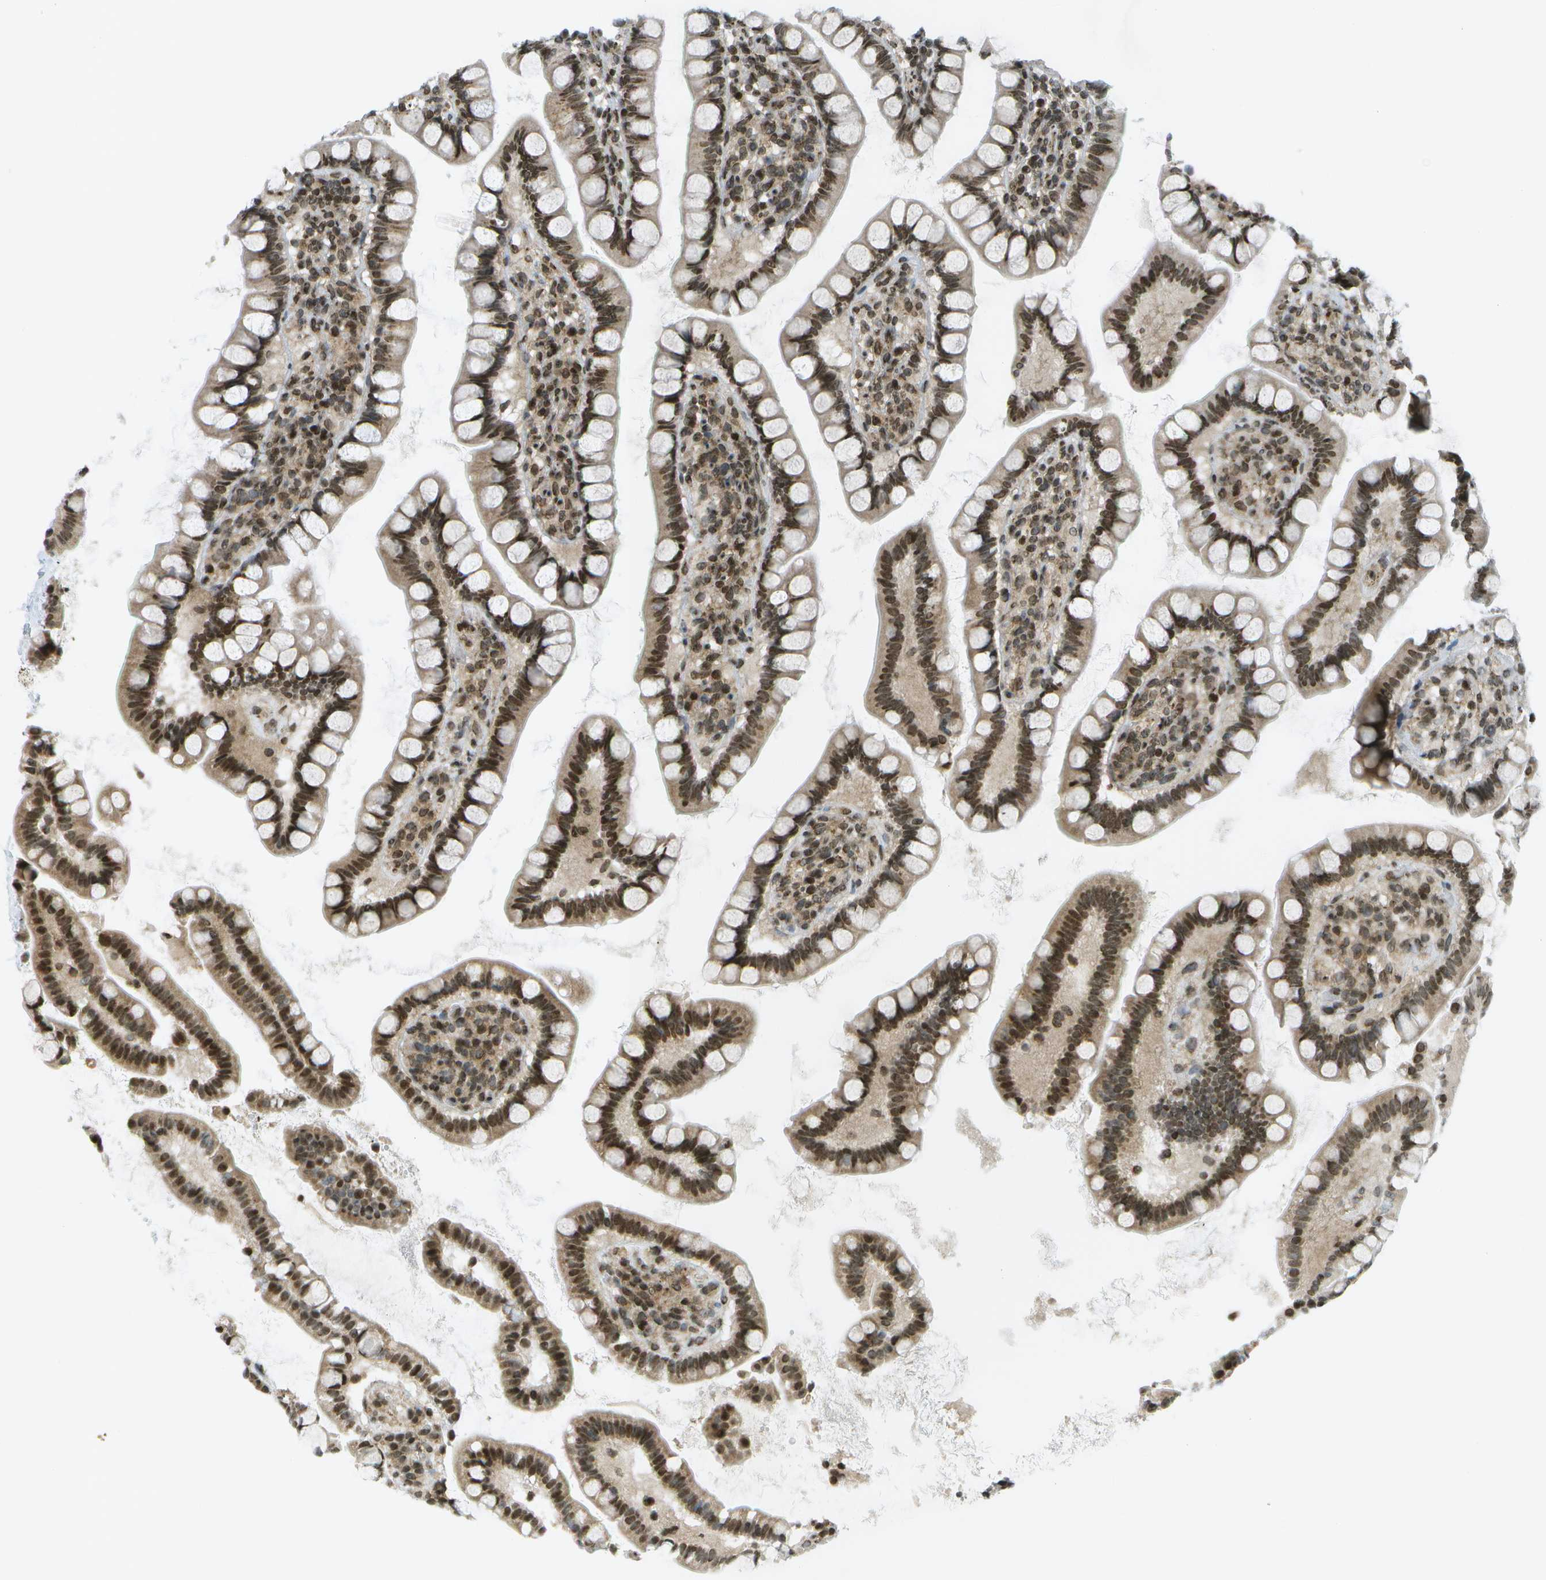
{"staining": {"intensity": "moderate", "quantity": ">75%", "location": "cytoplasmic/membranous,nuclear"}, "tissue": "small intestine", "cell_type": "Glandular cells", "image_type": "normal", "snomed": [{"axis": "morphology", "description": "Normal tissue, NOS"}, {"axis": "topography", "description": "Small intestine"}], "caption": "Immunohistochemistry of normal small intestine reveals medium levels of moderate cytoplasmic/membranous,nuclear positivity in about >75% of glandular cells. (Stains: DAB in brown, nuclei in blue, Microscopy: brightfield microscopy at high magnification).", "gene": "EVC", "patient": {"sex": "female", "age": 84}}